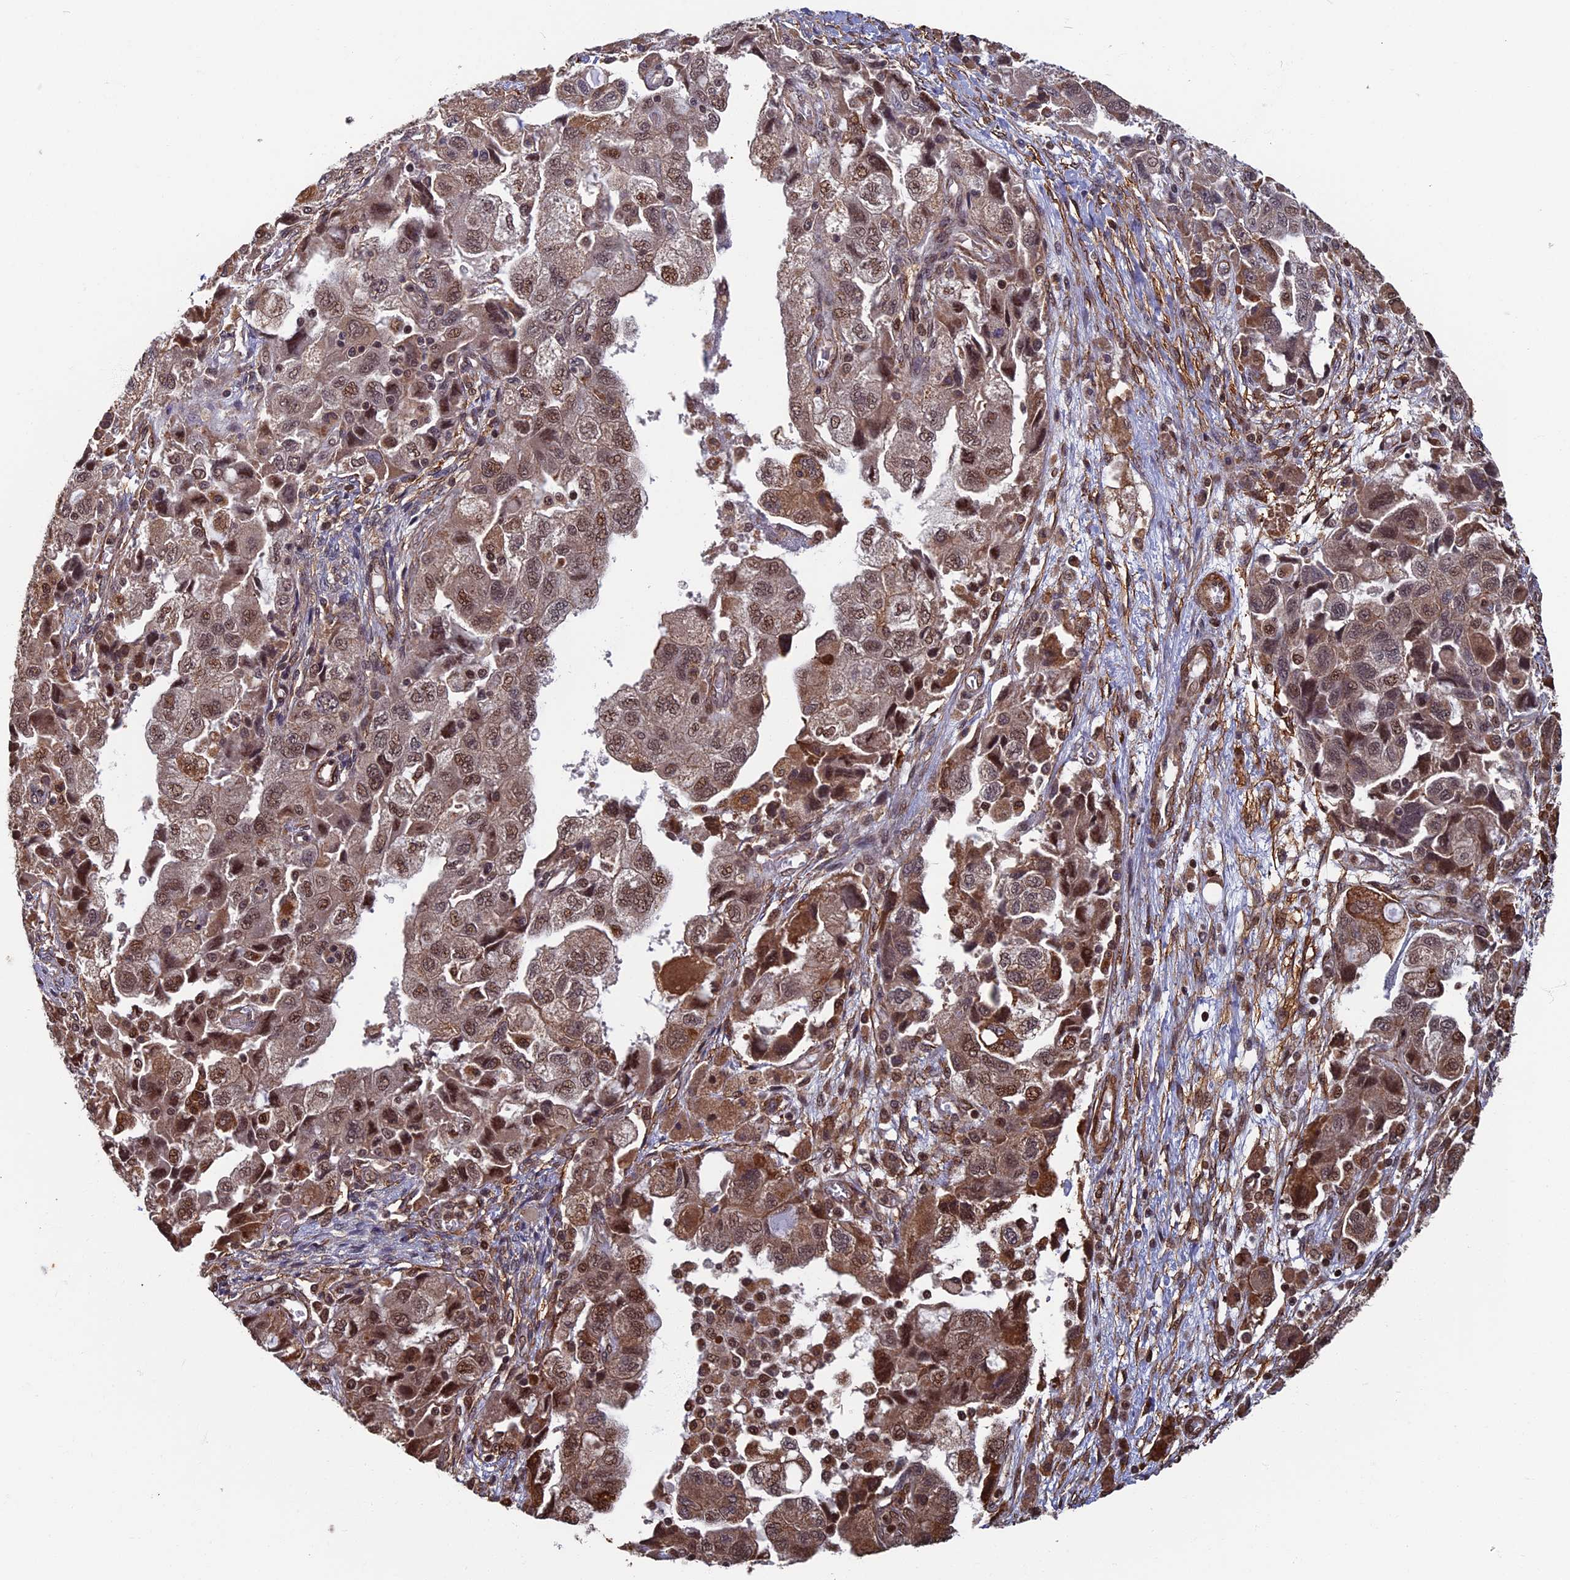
{"staining": {"intensity": "moderate", "quantity": ">75%", "location": "cytoplasmic/membranous,nuclear"}, "tissue": "ovarian cancer", "cell_type": "Tumor cells", "image_type": "cancer", "snomed": [{"axis": "morphology", "description": "Carcinoma, NOS"}, {"axis": "morphology", "description": "Cystadenocarcinoma, serous, NOS"}, {"axis": "topography", "description": "Ovary"}], "caption": "Immunohistochemistry photomicrograph of human ovarian serous cystadenocarcinoma stained for a protein (brown), which reveals medium levels of moderate cytoplasmic/membranous and nuclear expression in approximately >75% of tumor cells.", "gene": "CTDP1", "patient": {"sex": "female", "age": 69}}